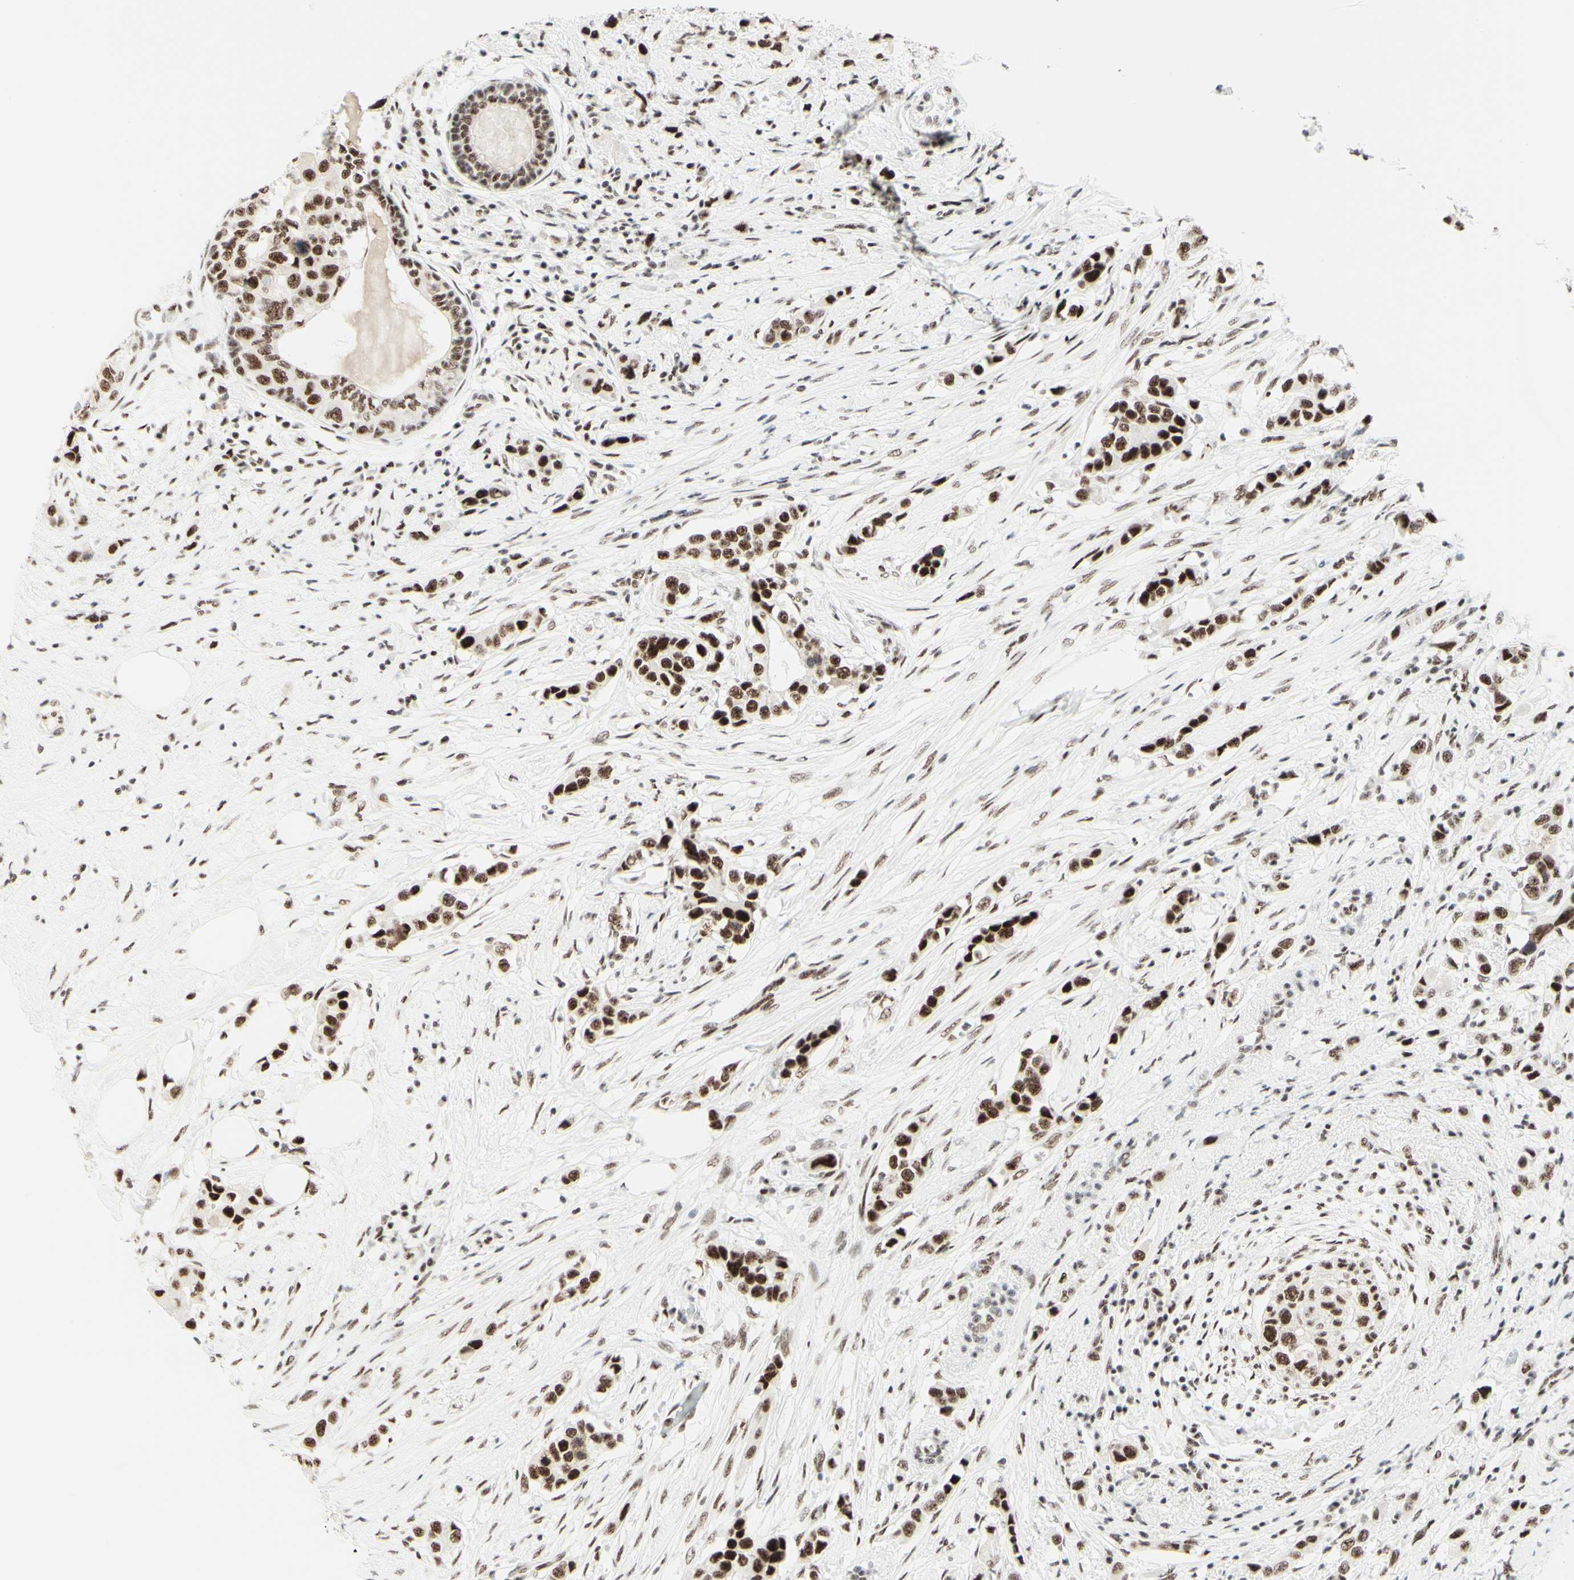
{"staining": {"intensity": "strong", "quantity": "25%-75%", "location": "nuclear"}, "tissue": "breast cancer", "cell_type": "Tumor cells", "image_type": "cancer", "snomed": [{"axis": "morphology", "description": "Normal tissue, NOS"}, {"axis": "morphology", "description": "Duct carcinoma"}, {"axis": "topography", "description": "Breast"}], "caption": "Breast cancer (invasive ductal carcinoma) stained for a protein (brown) reveals strong nuclear positive staining in approximately 25%-75% of tumor cells.", "gene": "WTAP", "patient": {"sex": "female", "age": 50}}